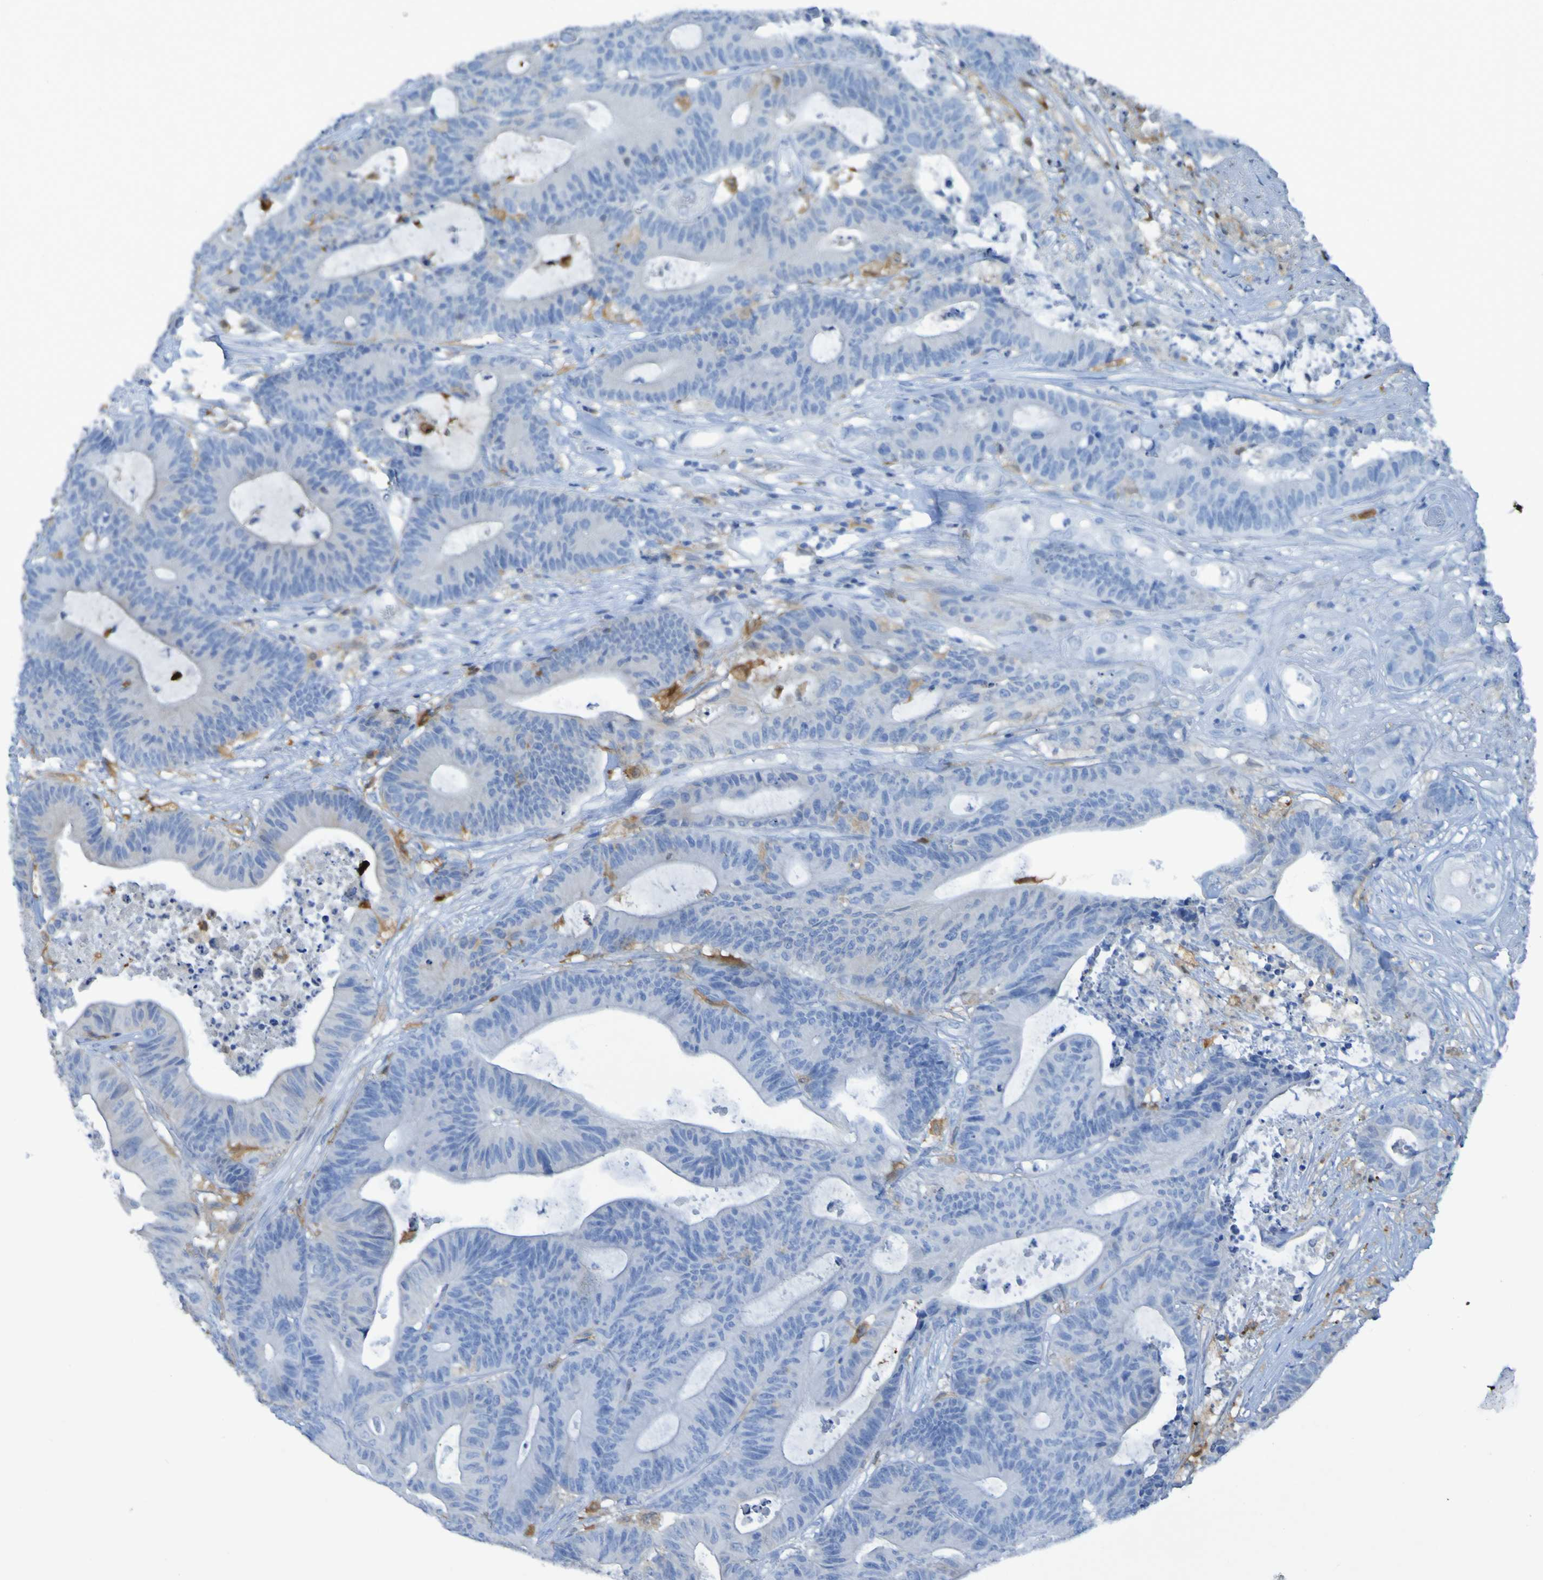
{"staining": {"intensity": "negative", "quantity": "none", "location": "none"}, "tissue": "colorectal cancer", "cell_type": "Tumor cells", "image_type": "cancer", "snomed": [{"axis": "morphology", "description": "Adenocarcinoma, NOS"}, {"axis": "topography", "description": "Colon"}], "caption": "IHC histopathology image of neoplastic tissue: human adenocarcinoma (colorectal) stained with DAB demonstrates no significant protein expression in tumor cells. The staining is performed using DAB (3,3'-diaminobenzidine) brown chromogen with nuclei counter-stained in using hematoxylin.", "gene": "MPPE1", "patient": {"sex": "female", "age": 84}}